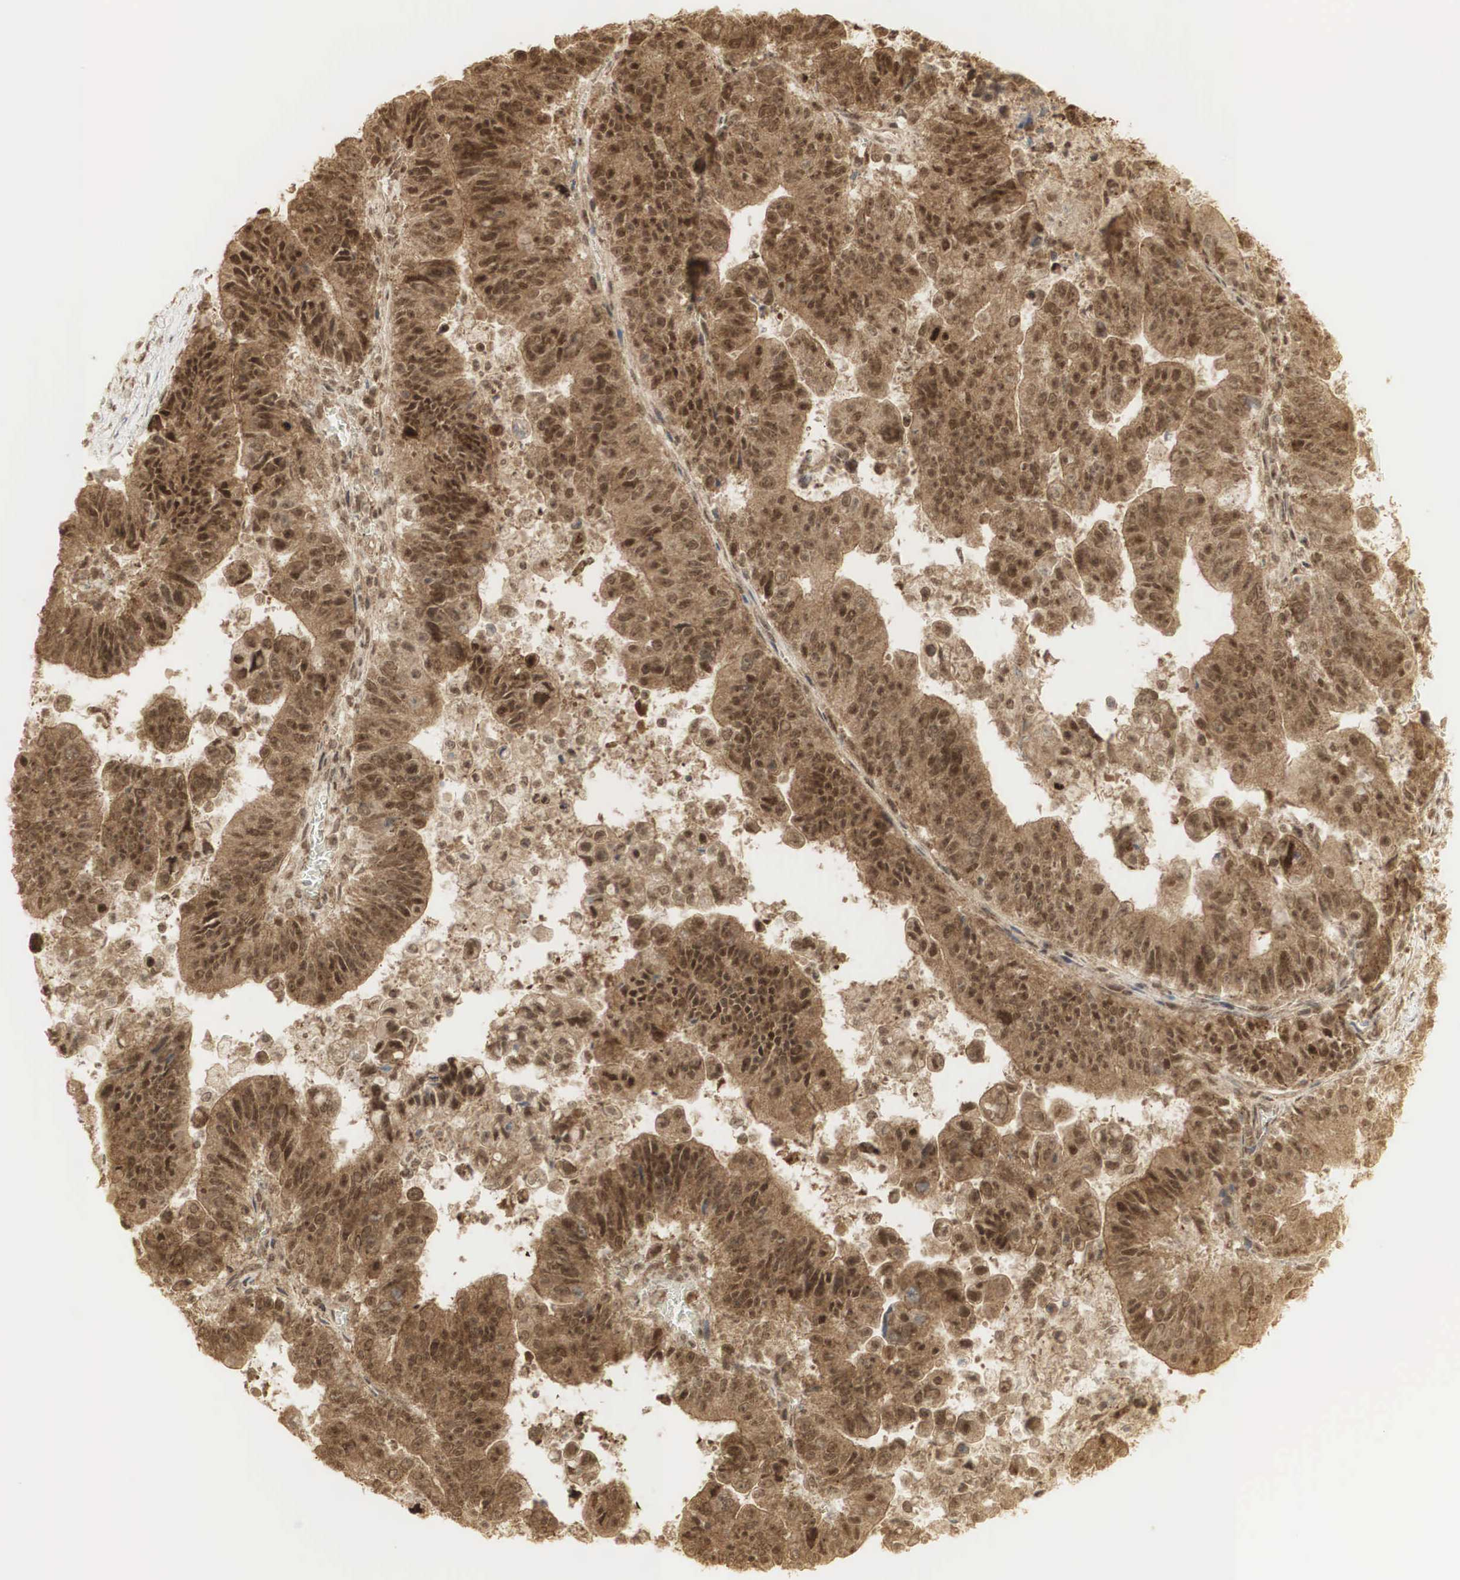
{"staining": {"intensity": "strong", "quantity": ">75%", "location": "cytoplasmic/membranous,nuclear"}, "tissue": "stomach cancer", "cell_type": "Tumor cells", "image_type": "cancer", "snomed": [{"axis": "morphology", "description": "Adenocarcinoma, NOS"}, {"axis": "topography", "description": "Stomach, upper"}], "caption": "This is an image of immunohistochemistry (IHC) staining of stomach cancer (adenocarcinoma), which shows strong staining in the cytoplasmic/membranous and nuclear of tumor cells.", "gene": "RNF113A", "patient": {"sex": "female", "age": 50}}